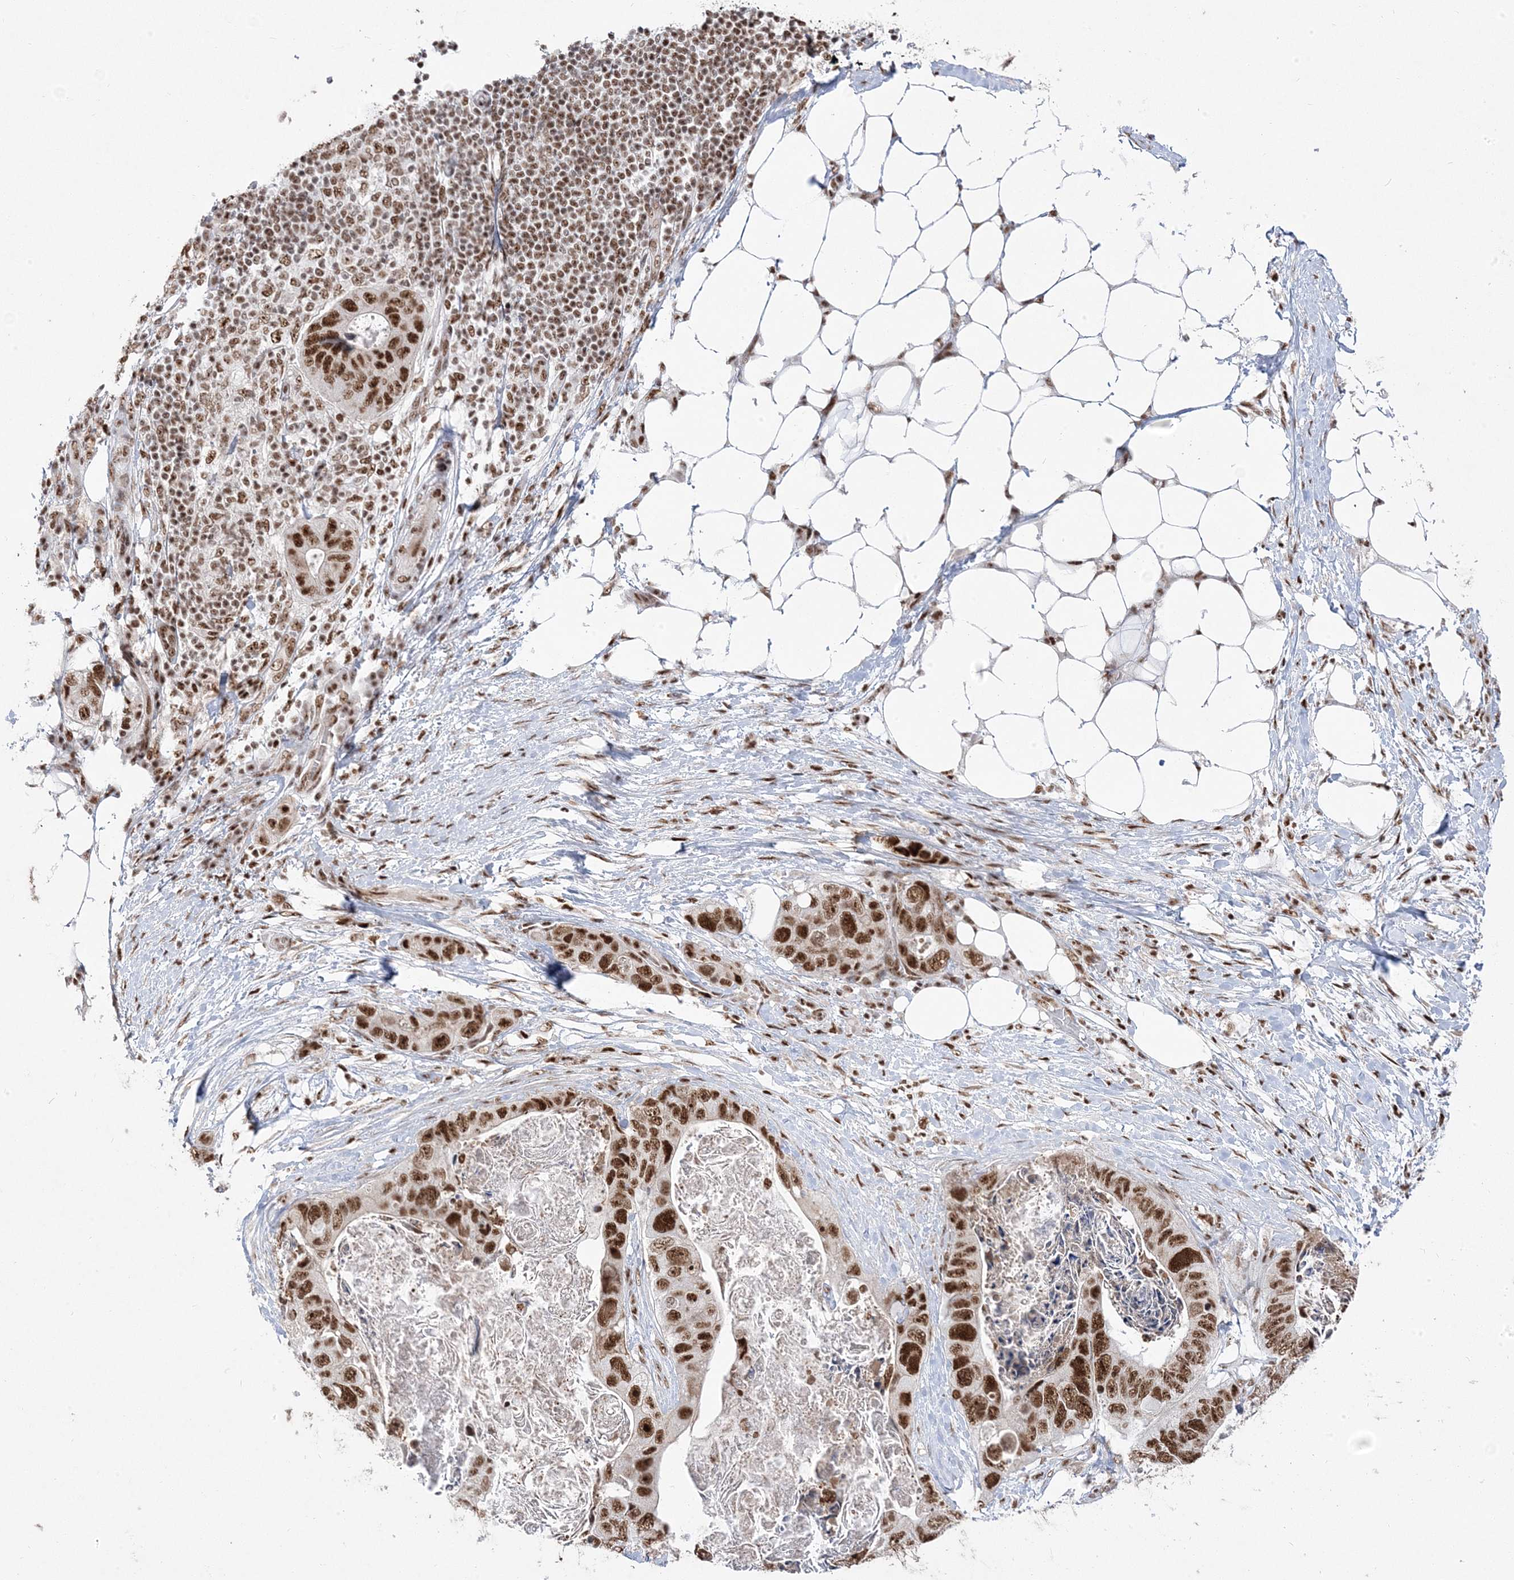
{"staining": {"intensity": "strong", "quantity": ">75%", "location": "nuclear"}, "tissue": "stomach cancer", "cell_type": "Tumor cells", "image_type": "cancer", "snomed": [{"axis": "morphology", "description": "Adenocarcinoma, NOS"}, {"axis": "topography", "description": "Stomach"}], "caption": "A photomicrograph of human stomach cancer (adenocarcinoma) stained for a protein displays strong nuclear brown staining in tumor cells. (DAB IHC, brown staining for protein, blue staining for nuclei).", "gene": "MTREX", "patient": {"sex": "female", "age": 89}}